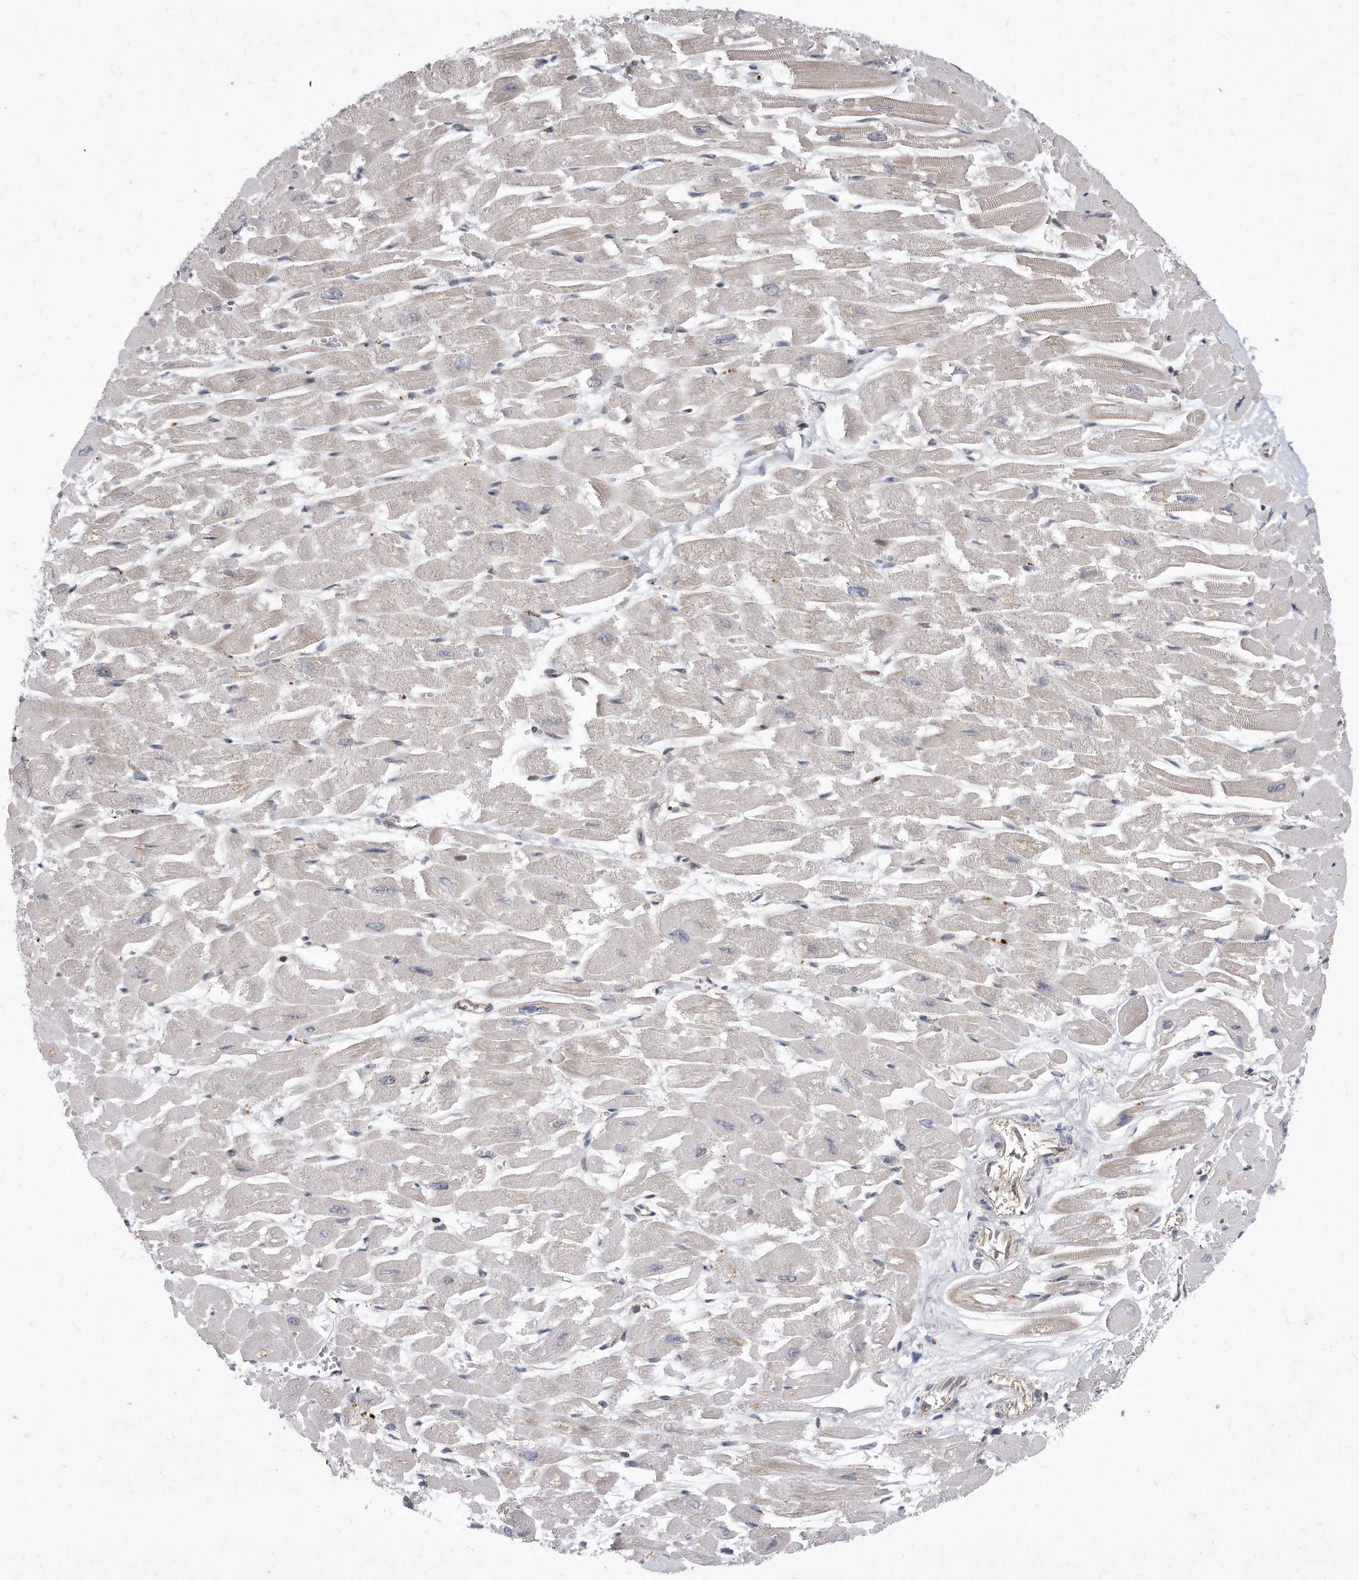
{"staining": {"intensity": "weak", "quantity": "<25%", "location": "cytoplasmic/membranous"}, "tissue": "heart muscle", "cell_type": "Cardiomyocytes", "image_type": "normal", "snomed": [{"axis": "morphology", "description": "Normal tissue, NOS"}, {"axis": "topography", "description": "Heart"}], "caption": "Immunohistochemistry (IHC) micrograph of benign heart muscle: heart muscle stained with DAB reveals no significant protein expression in cardiomyocytes. (DAB IHC with hematoxylin counter stain).", "gene": "PGBD2", "patient": {"sex": "male", "age": 54}}